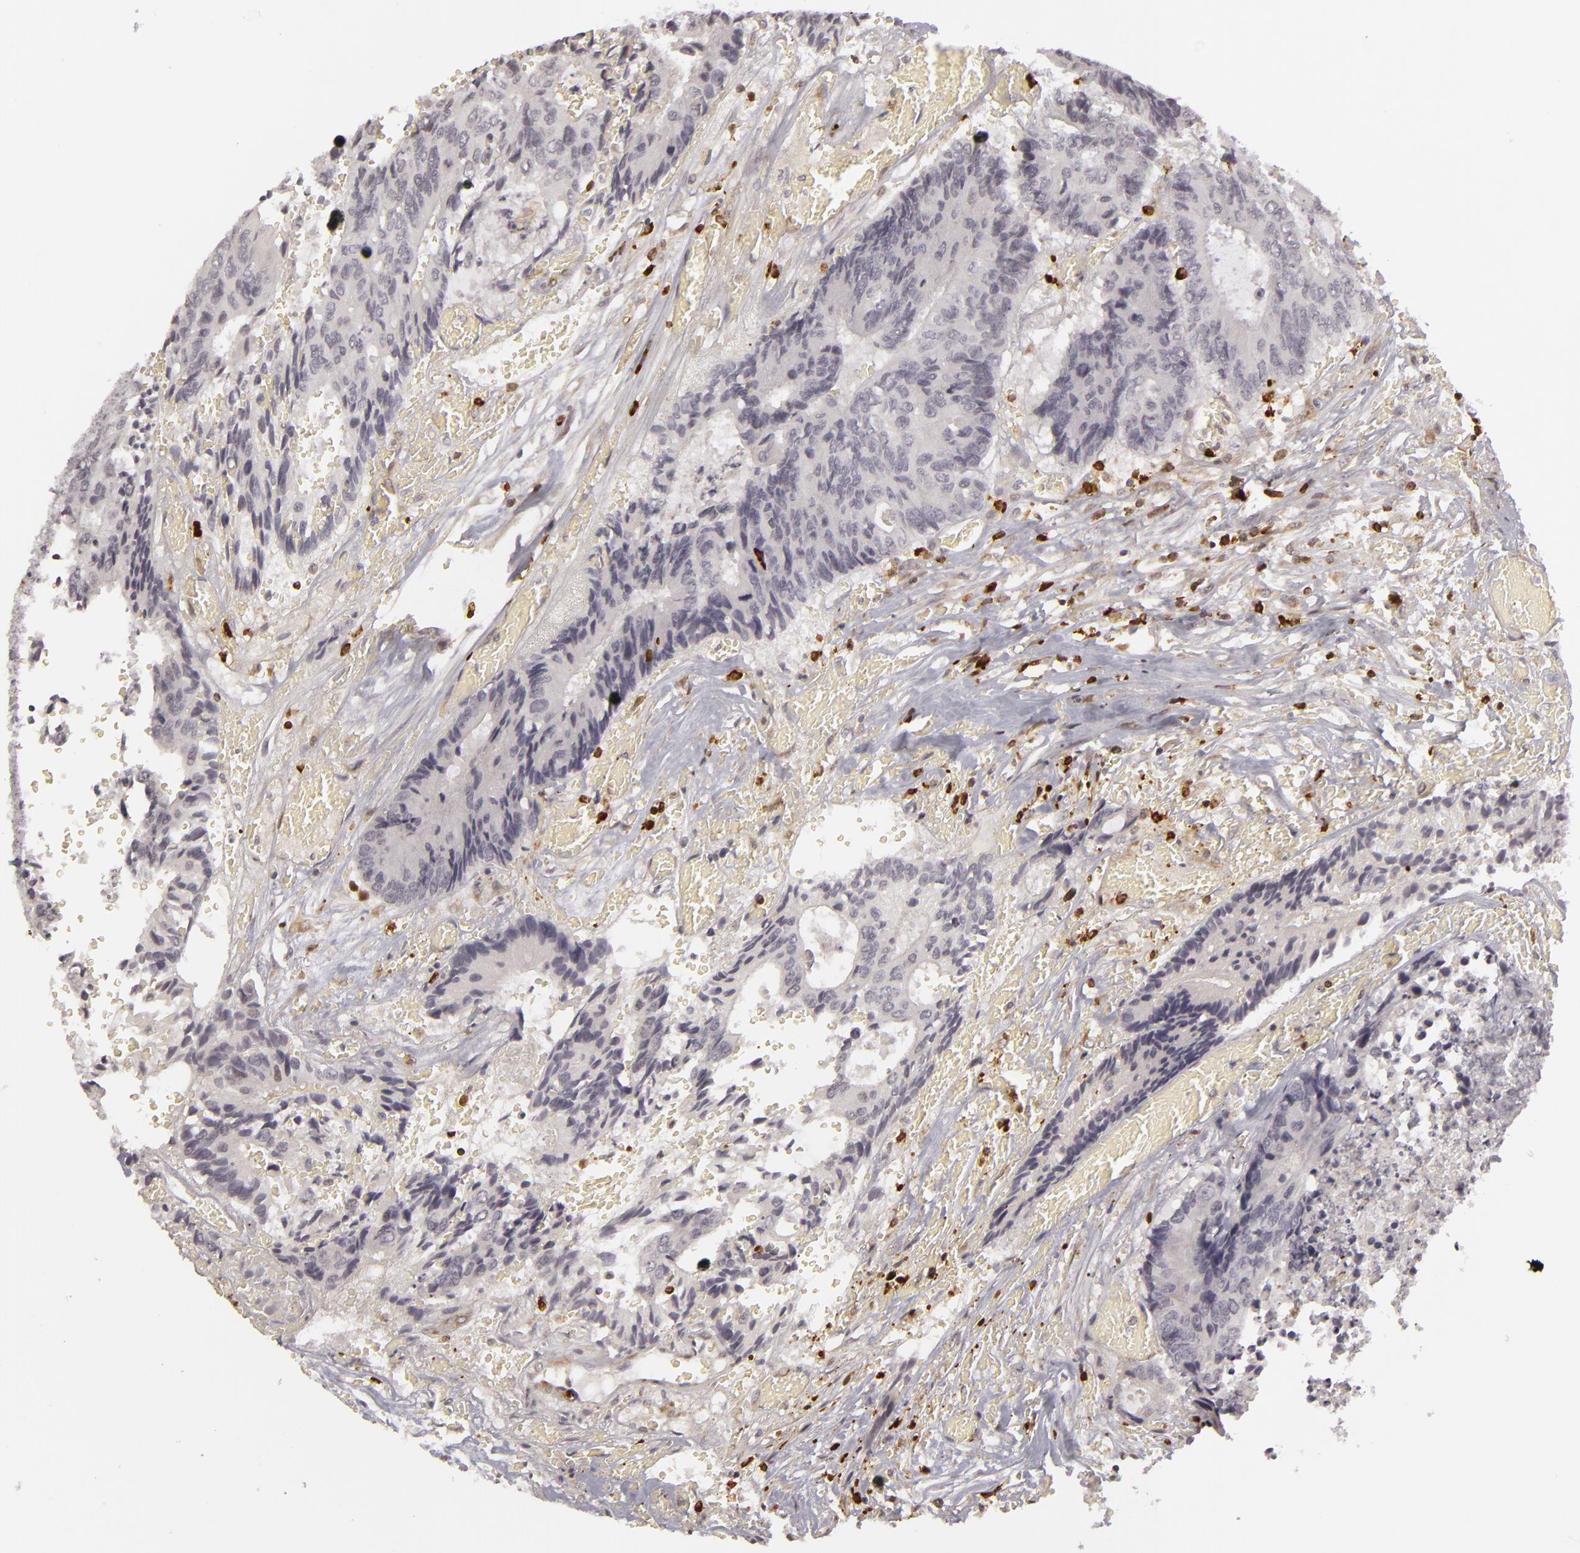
{"staining": {"intensity": "negative", "quantity": "none", "location": "none"}, "tissue": "colorectal cancer", "cell_type": "Tumor cells", "image_type": "cancer", "snomed": [{"axis": "morphology", "description": "Adenocarcinoma, NOS"}, {"axis": "topography", "description": "Rectum"}], "caption": "Colorectal cancer (adenocarcinoma) stained for a protein using immunohistochemistry (IHC) reveals no expression tumor cells.", "gene": "APOBEC3G", "patient": {"sex": "male", "age": 55}}